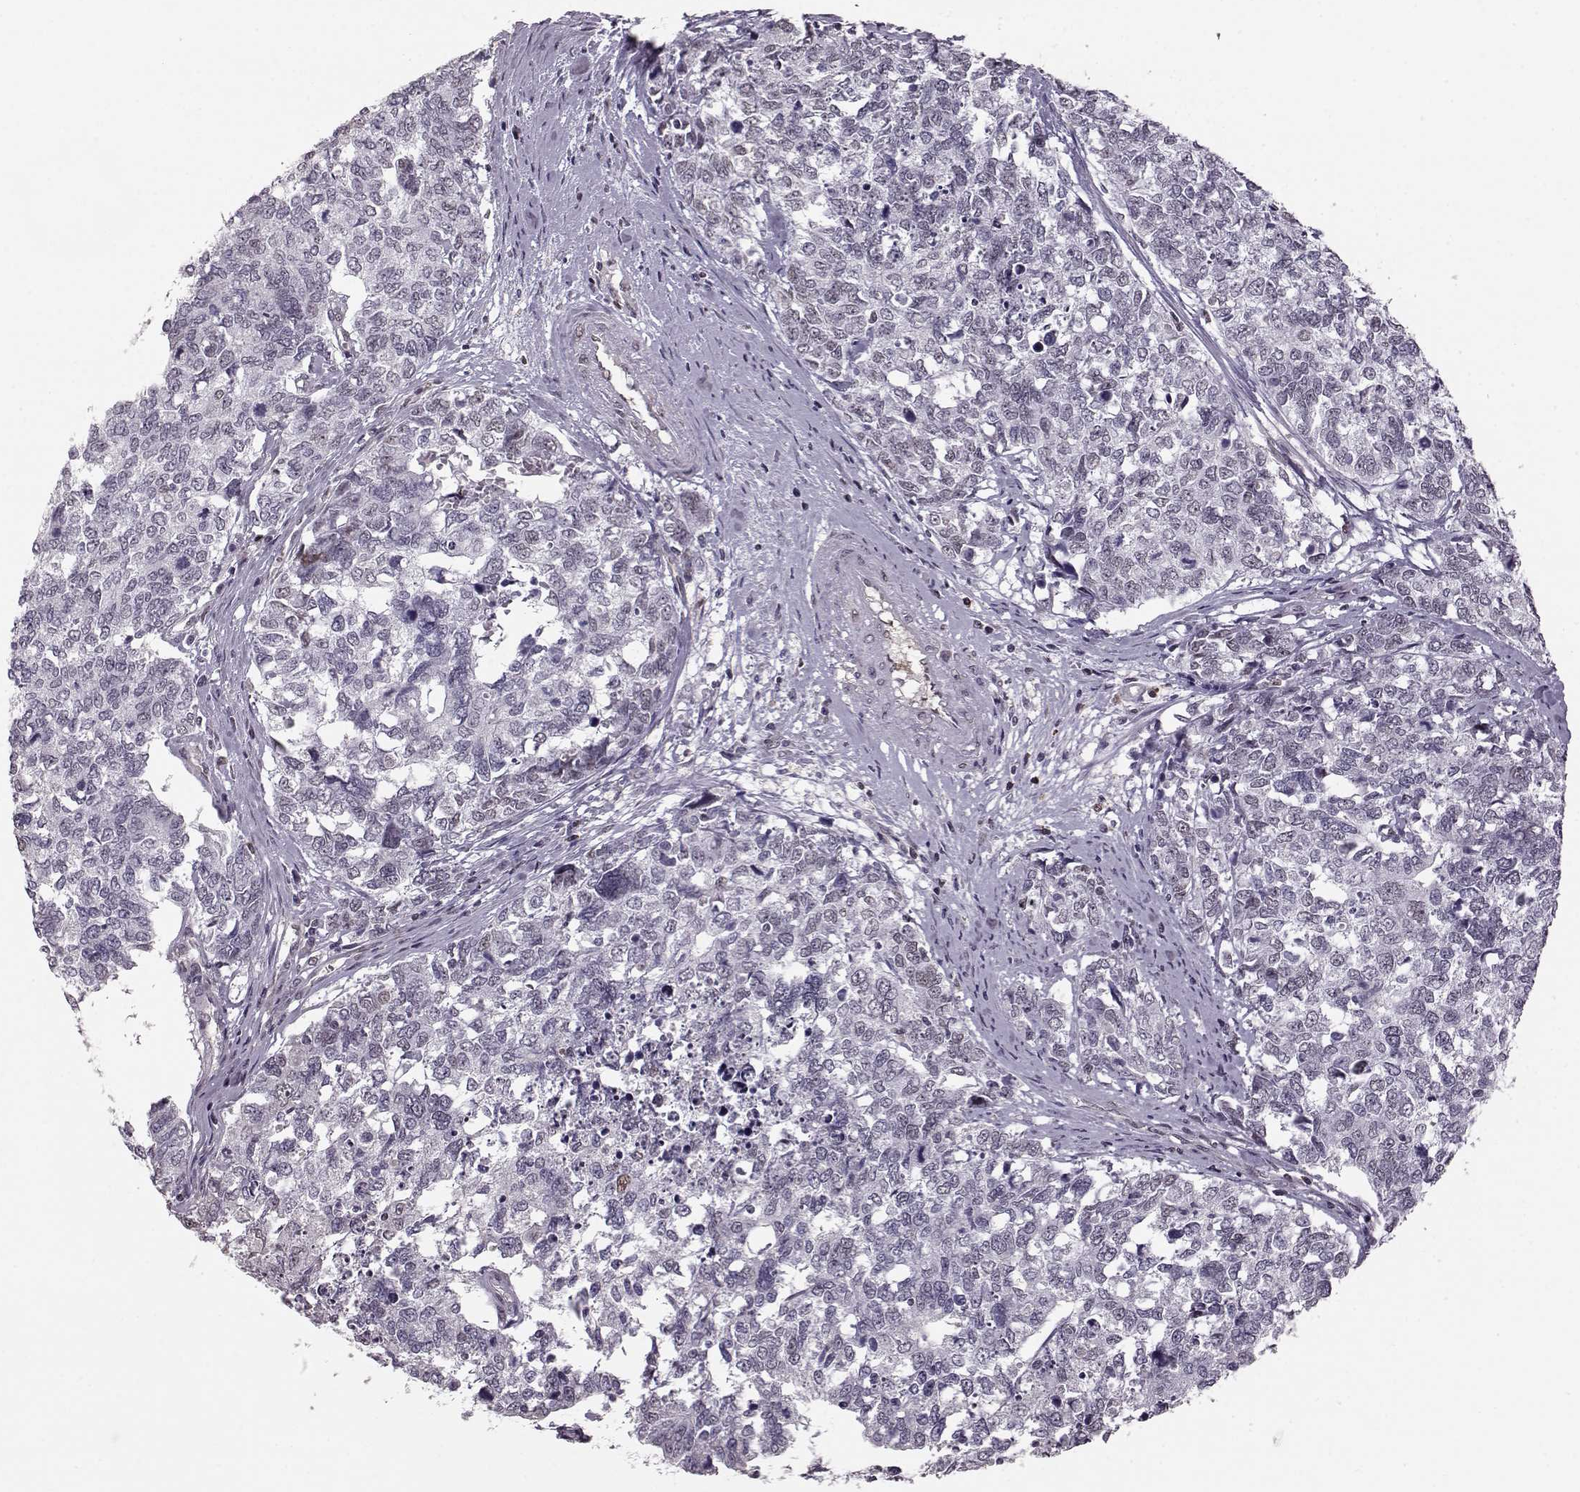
{"staining": {"intensity": "negative", "quantity": "none", "location": "none"}, "tissue": "cervical cancer", "cell_type": "Tumor cells", "image_type": "cancer", "snomed": [{"axis": "morphology", "description": "Squamous cell carcinoma, NOS"}, {"axis": "topography", "description": "Cervix"}], "caption": "The IHC image has no significant positivity in tumor cells of cervical squamous cell carcinoma tissue.", "gene": "KLF6", "patient": {"sex": "female", "age": 63}}